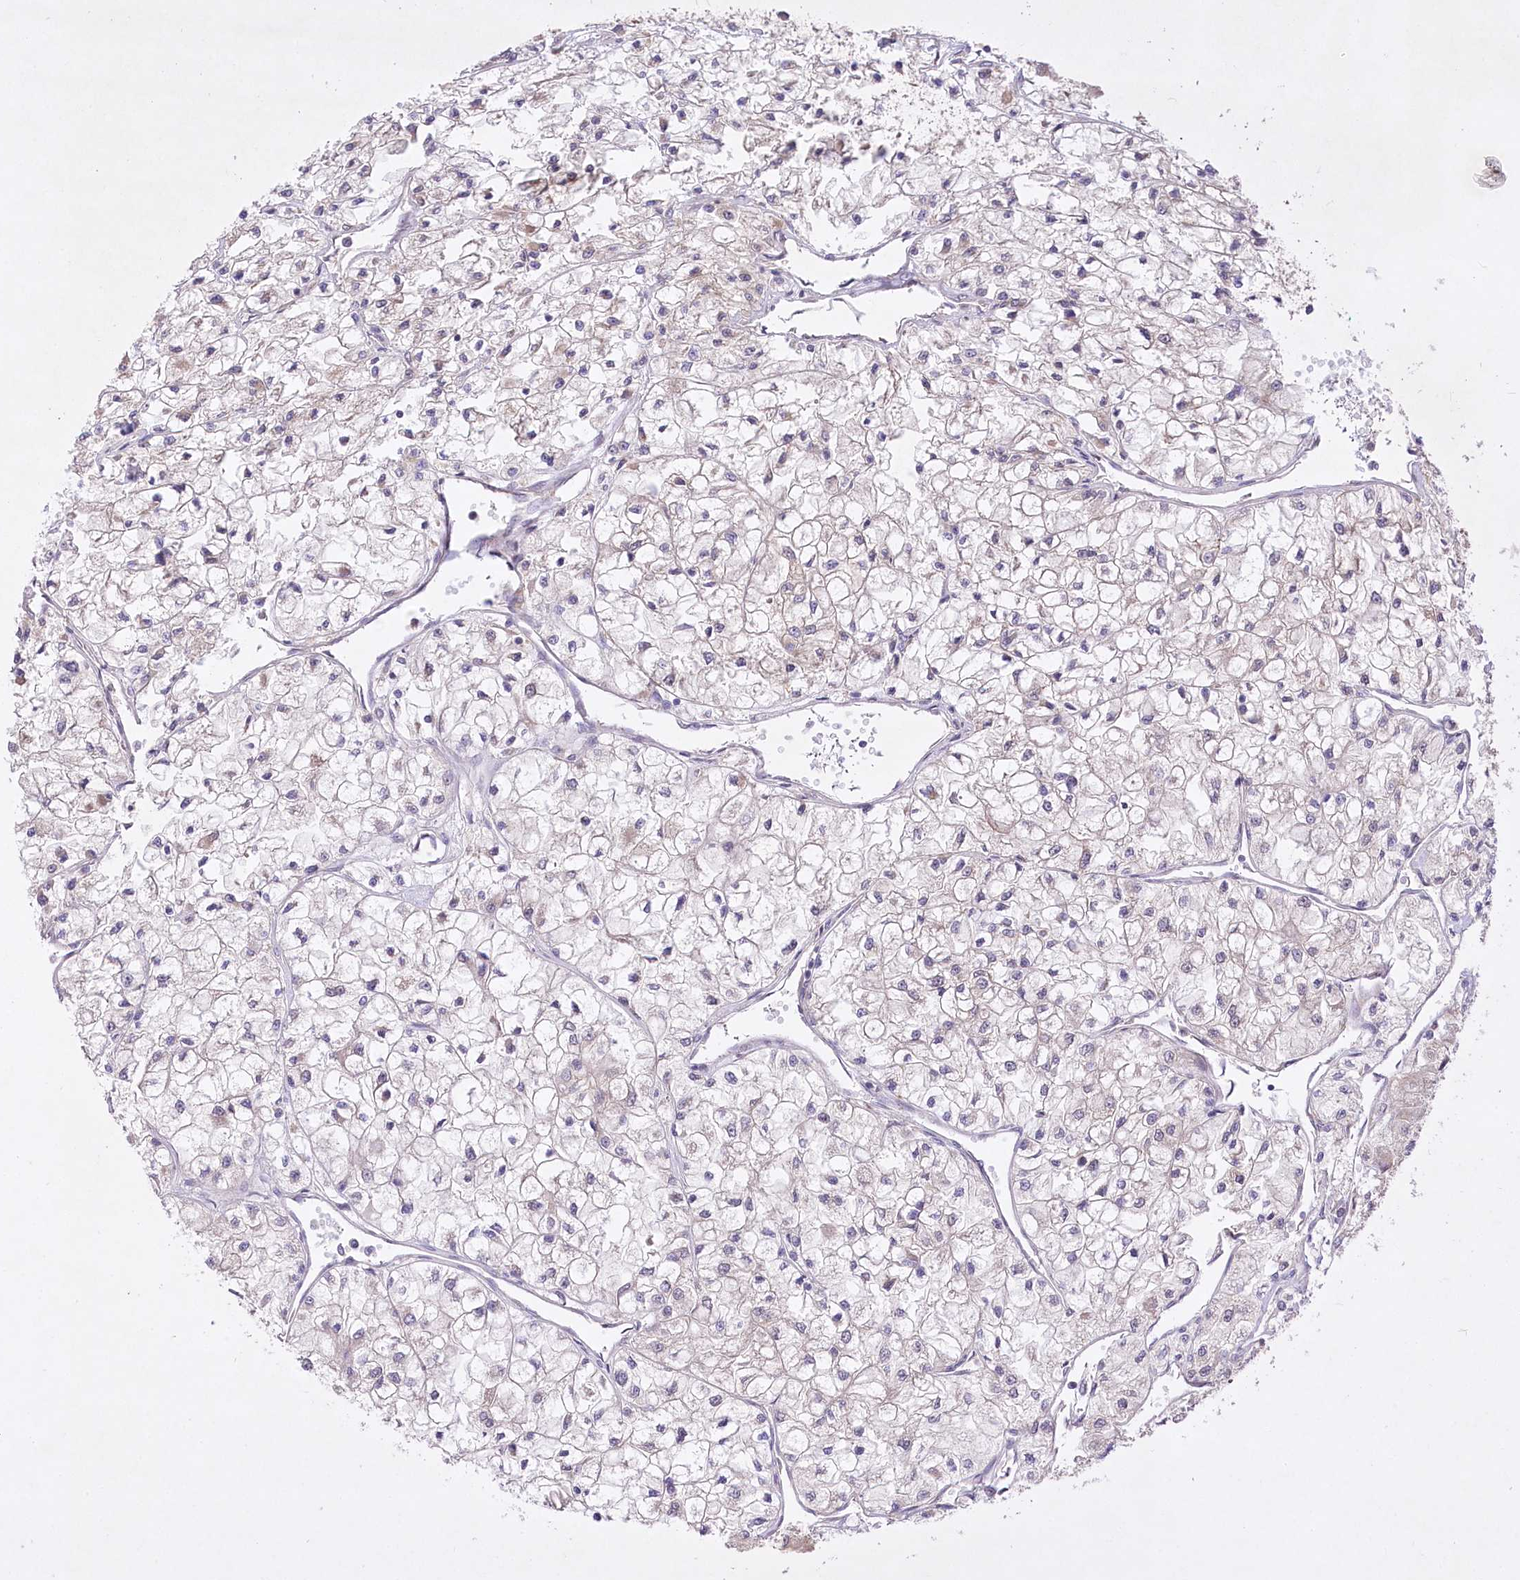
{"staining": {"intensity": "negative", "quantity": "none", "location": "none"}, "tissue": "renal cancer", "cell_type": "Tumor cells", "image_type": "cancer", "snomed": [{"axis": "morphology", "description": "Adenocarcinoma, NOS"}, {"axis": "topography", "description": "Kidney"}], "caption": "Immunohistochemistry of human renal cancer (adenocarcinoma) displays no positivity in tumor cells.", "gene": "HELT", "patient": {"sex": "male", "age": 80}}